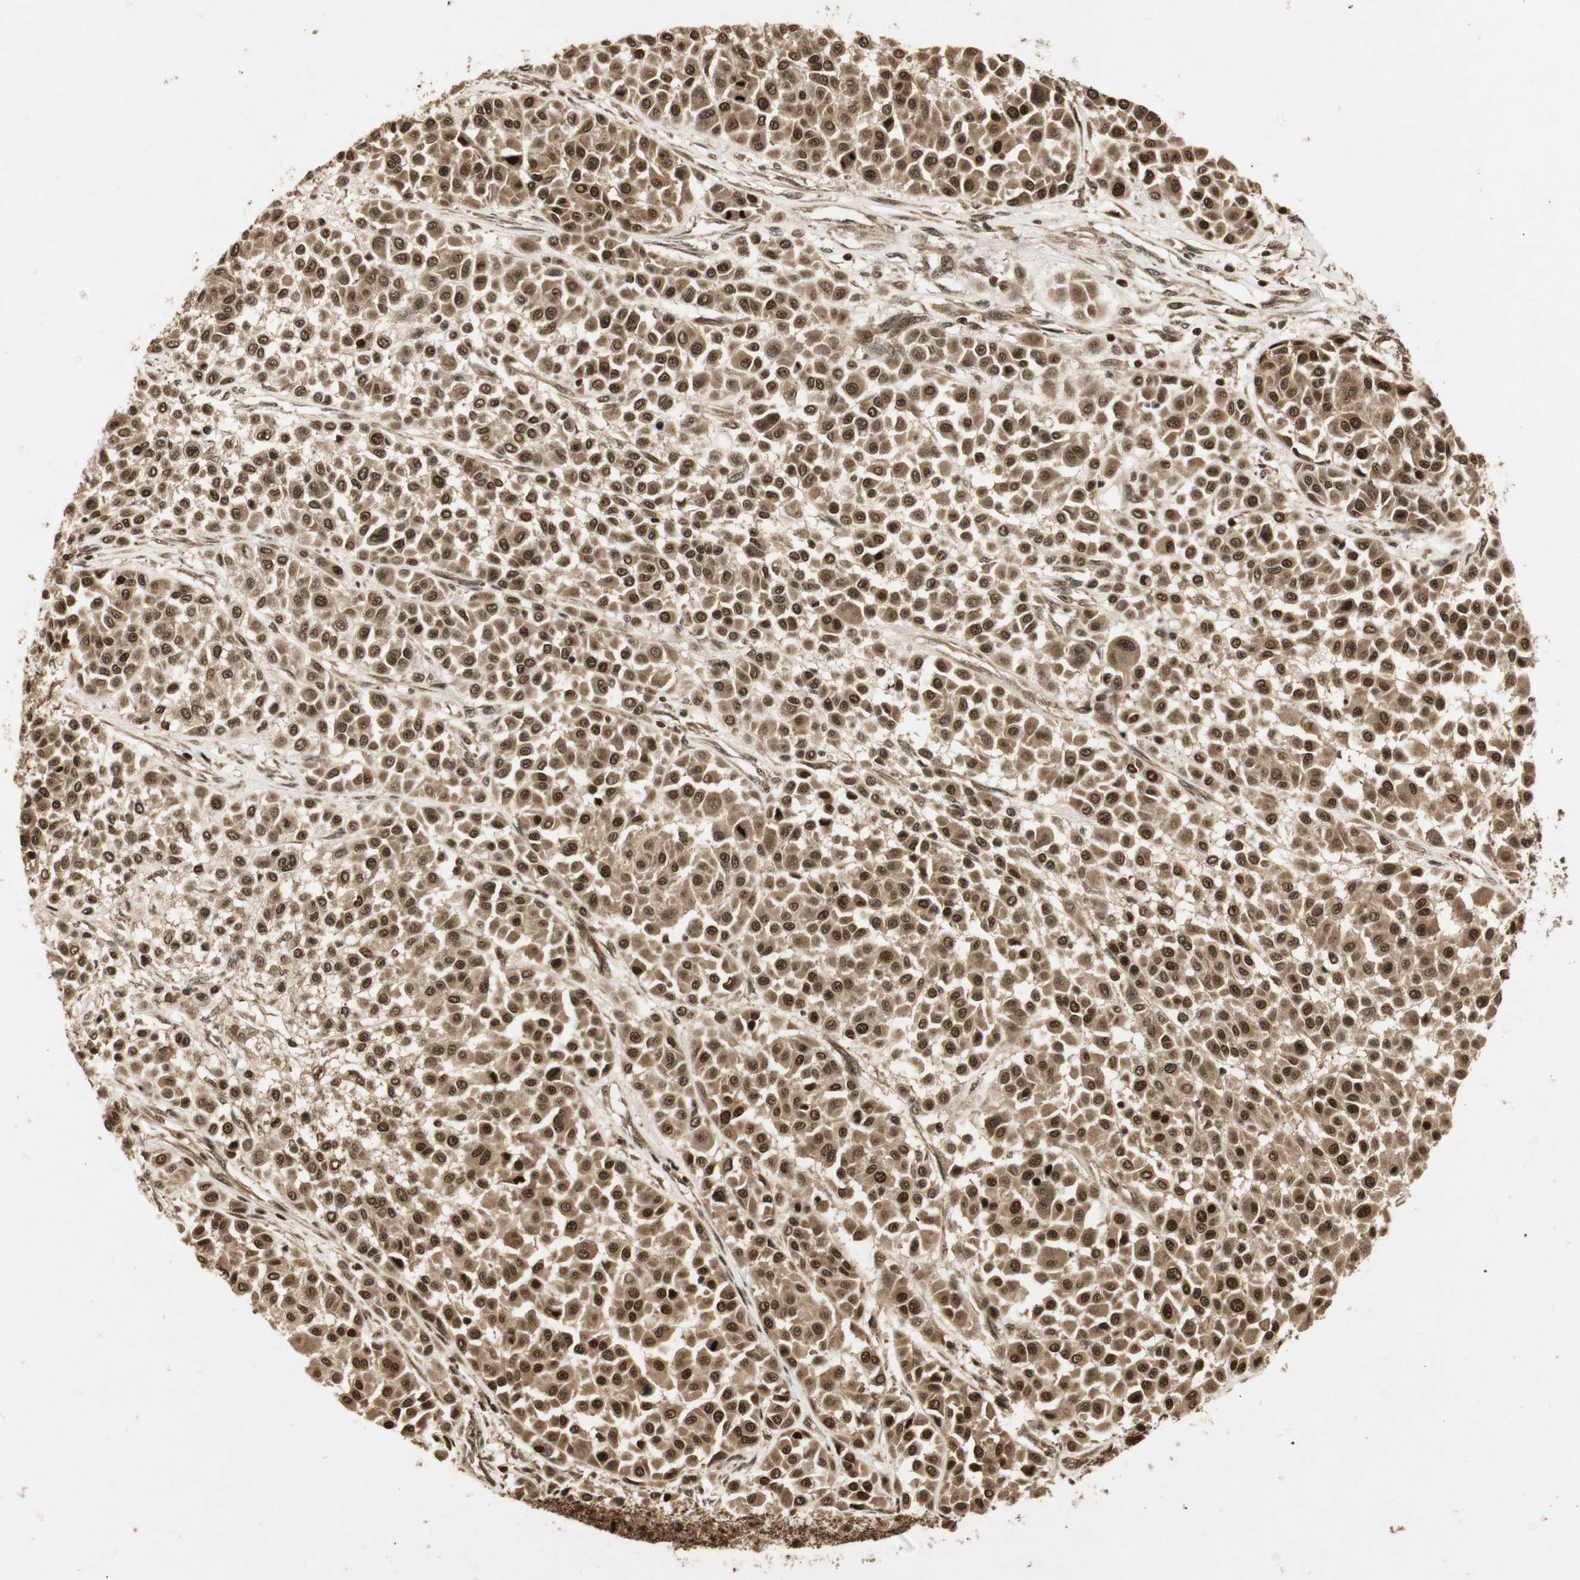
{"staining": {"intensity": "strong", "quantity": ">75%", "location": "cytoplasmic/membranous,nuclear"}, "tissue": "melanoma", "cell_type": "Tumor cells", "image_type": "cancer", "snomed": [{"axis": "morphology", "description": "Malignant melanoma, Metastatic site"}, {"axis": "topography", "description": "Soft tissue"}], "caption": "Immunohistochemical staining of human melanoma exhibits strong cytoplasmic/membranous and nuclear protein positivity in approximately >75% of tumor cells.", "gene": "RPA3", "patient": {"sex": "male", "age": 41}}